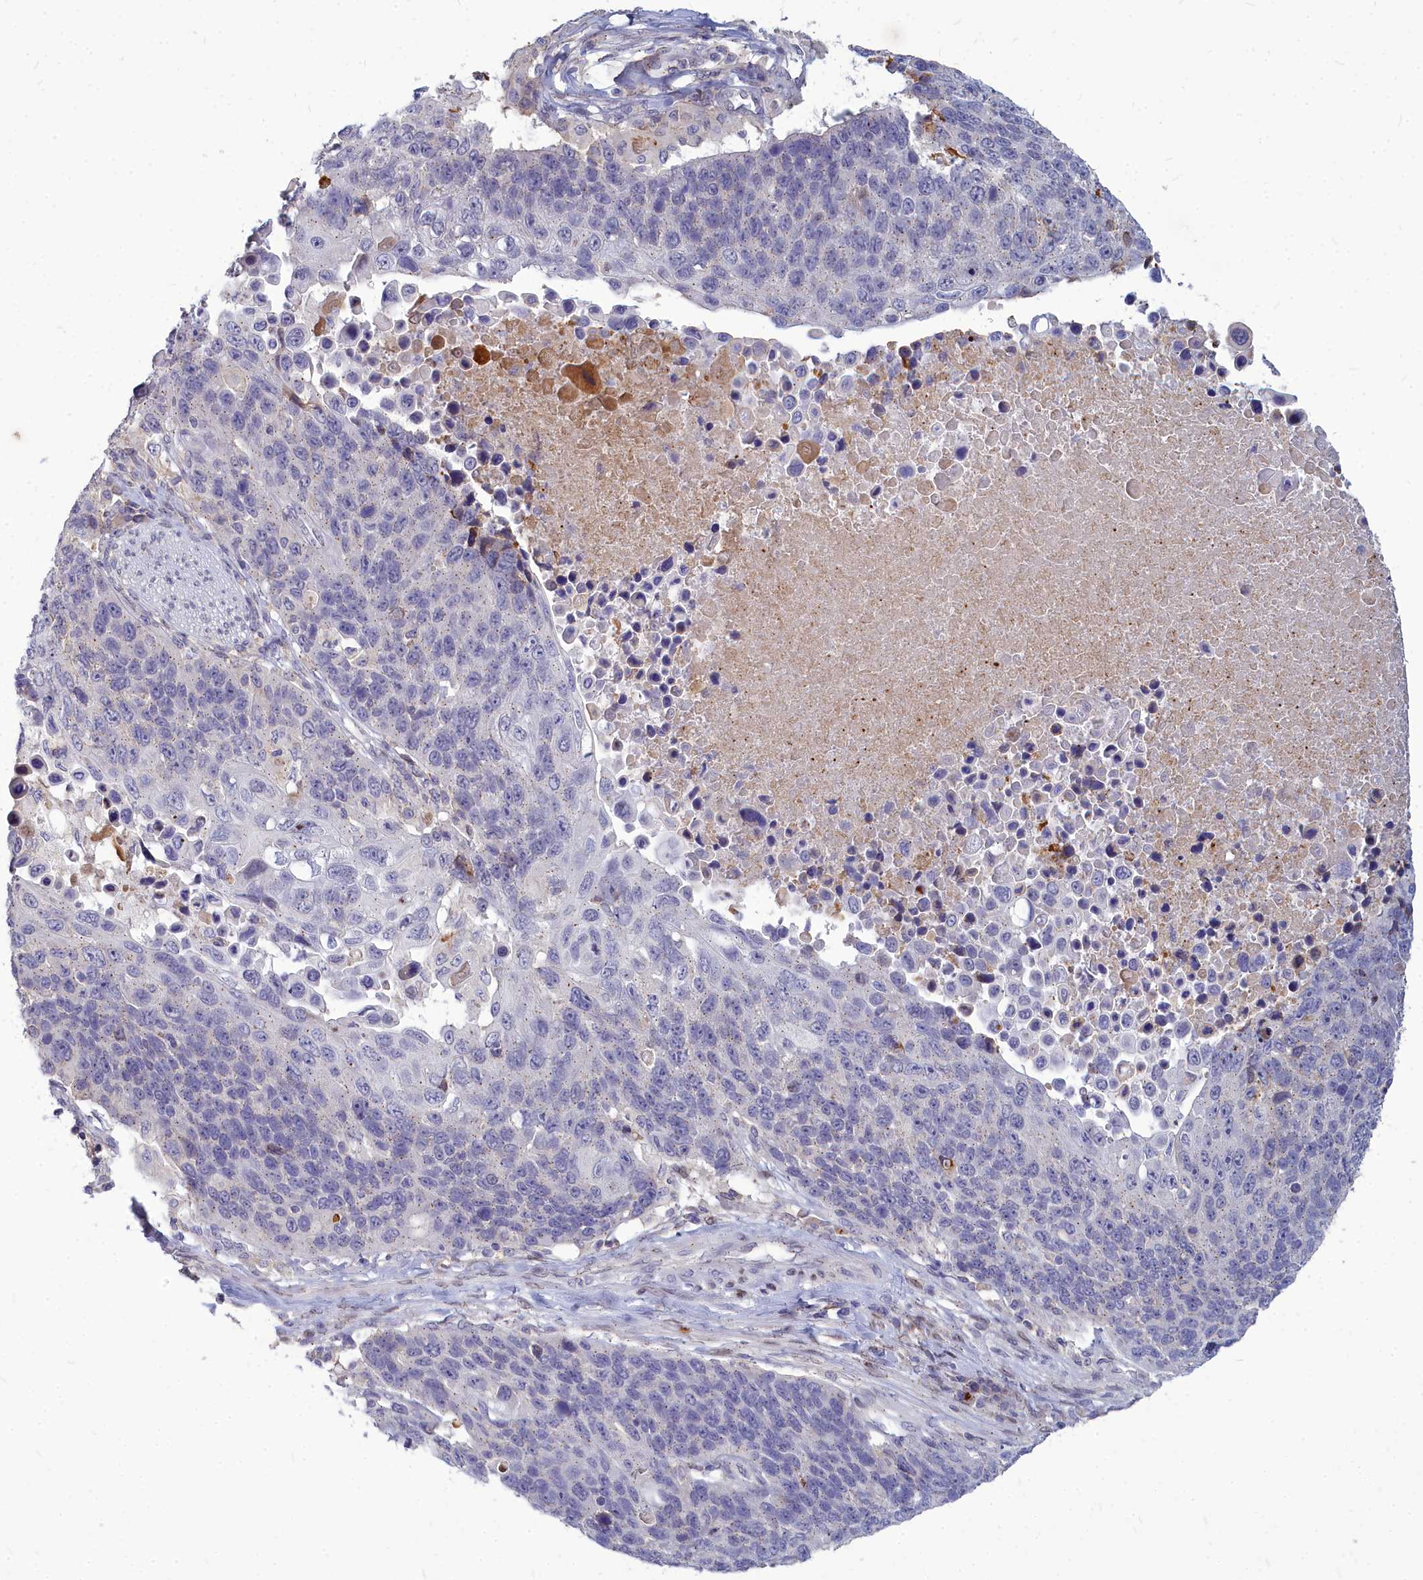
{"staining": {"intensity": "weak", "quantity": "<25%", "location": "cytoplasmic/membranous"}, "tissue": "lung cancer", "cell_type": "Tumor cells", "image_type": "cancer", "snomed": [{"axis": "morphology", "description": "Normal tissue, NOS"}, {"axis": "morphology", "description": "Squamous cell carcinoma, NOS"}, {"axis": "topography", "description": "Lymph node"}, {"axis": "topography", "description": "Lung"}], "caption": "Tumor cells are negative for brown protein staining in lung squamous cell carcinoma. Brightfield microscopy of immunohistochemistry stained with DAB (3,3'-diaminobenzidine) (brown) and hematoxylin (blue), captured at high magnification.", "gene": "NOXA1", "patient": {"sex": "male", "age": 66}}